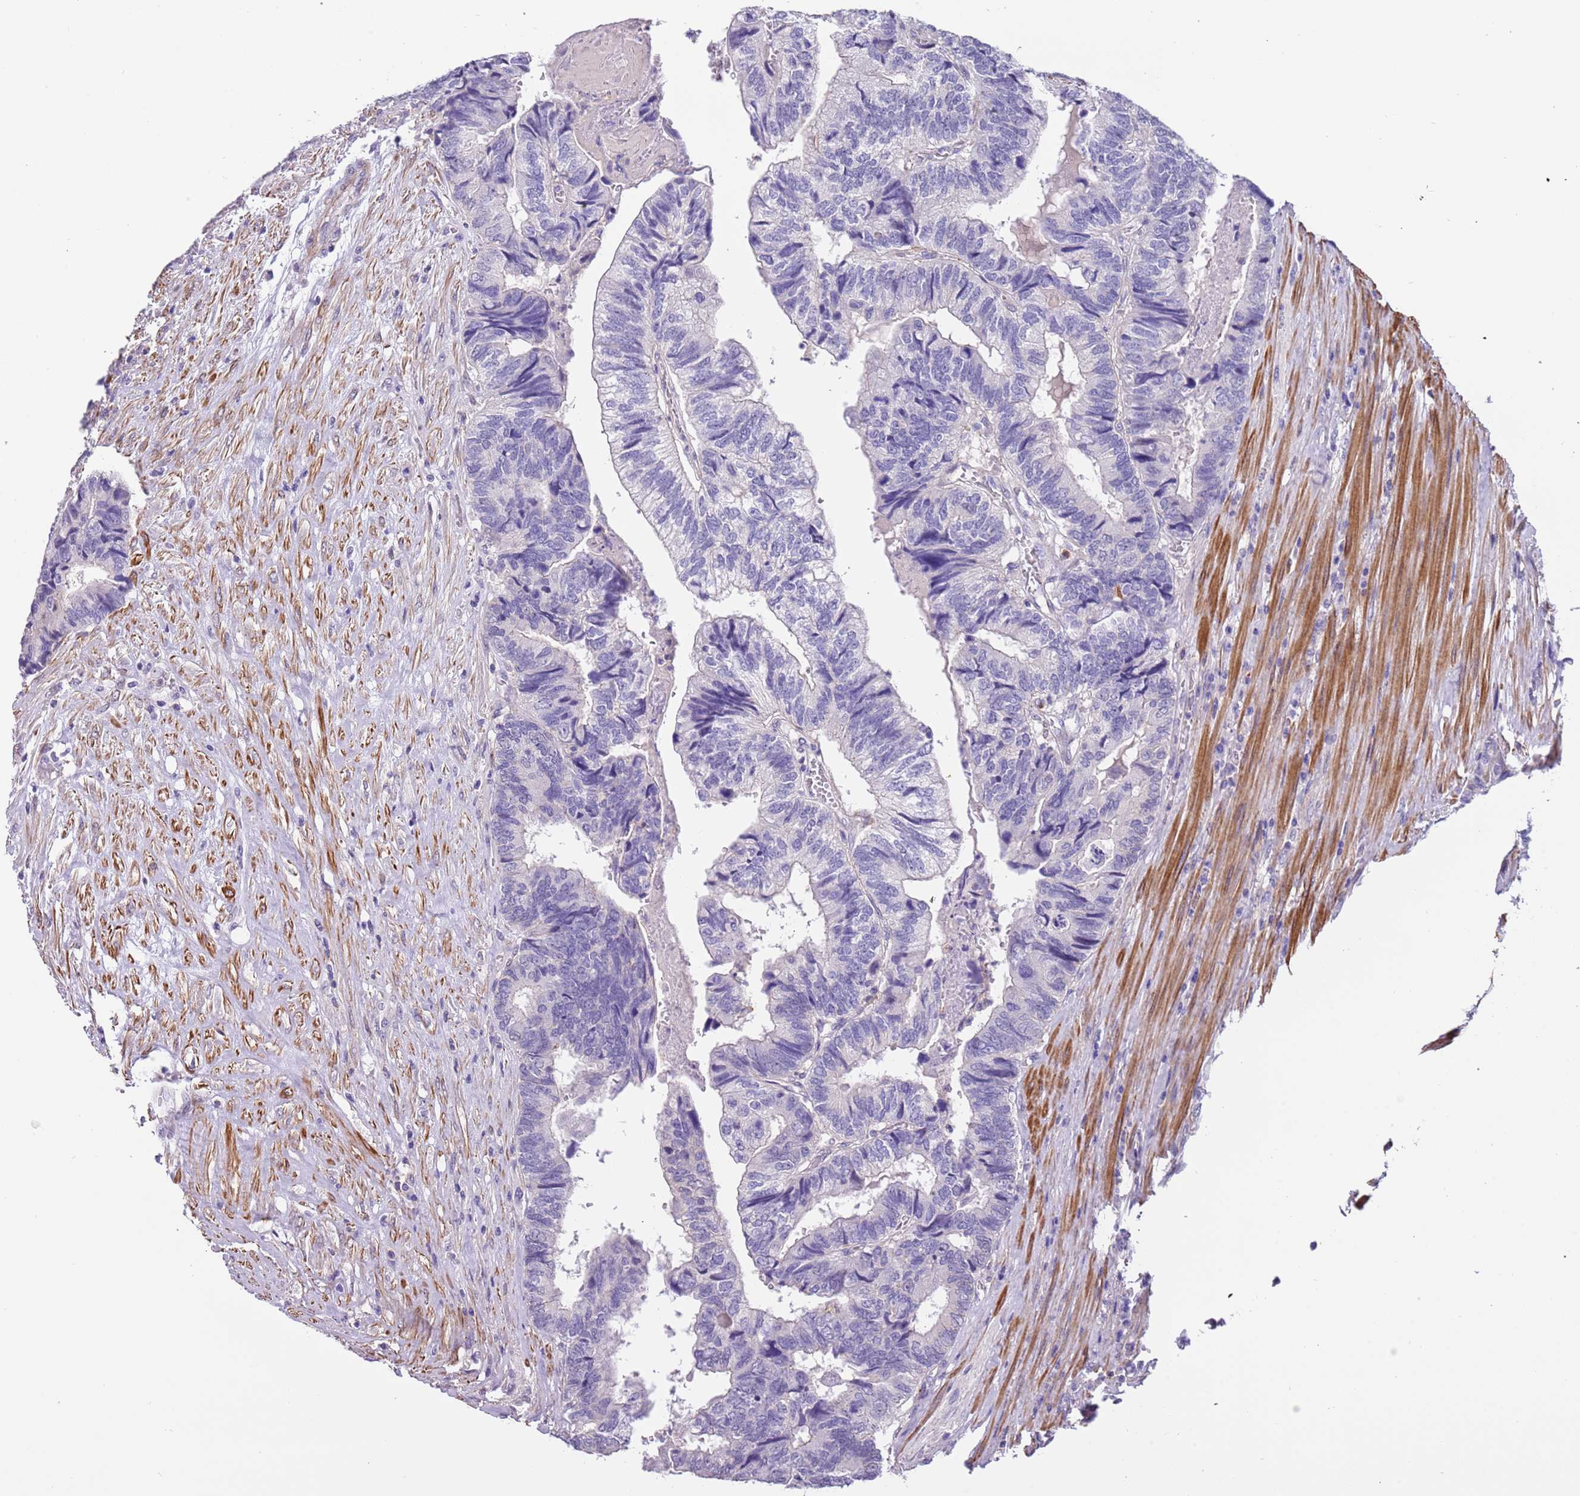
{"staining": {"intensity": "negative", "quantity": "none", "location": "none"}, "tissue": "colorectal cancer", "cell_type": "Tumor cells", "image_type": "cancer", "snomed": [{"axis": "morphology", "description": "Adenocarcinoma, NOS"}, {"axis": "topography", "description": "Colon"}], "caption": "Colorectal adenocarcinoma was stained to show a protein in brown. There is no significant positivity in tumor cells.", "gene": "PCGF2", "patient": {"sex": "female", "age": 67}}